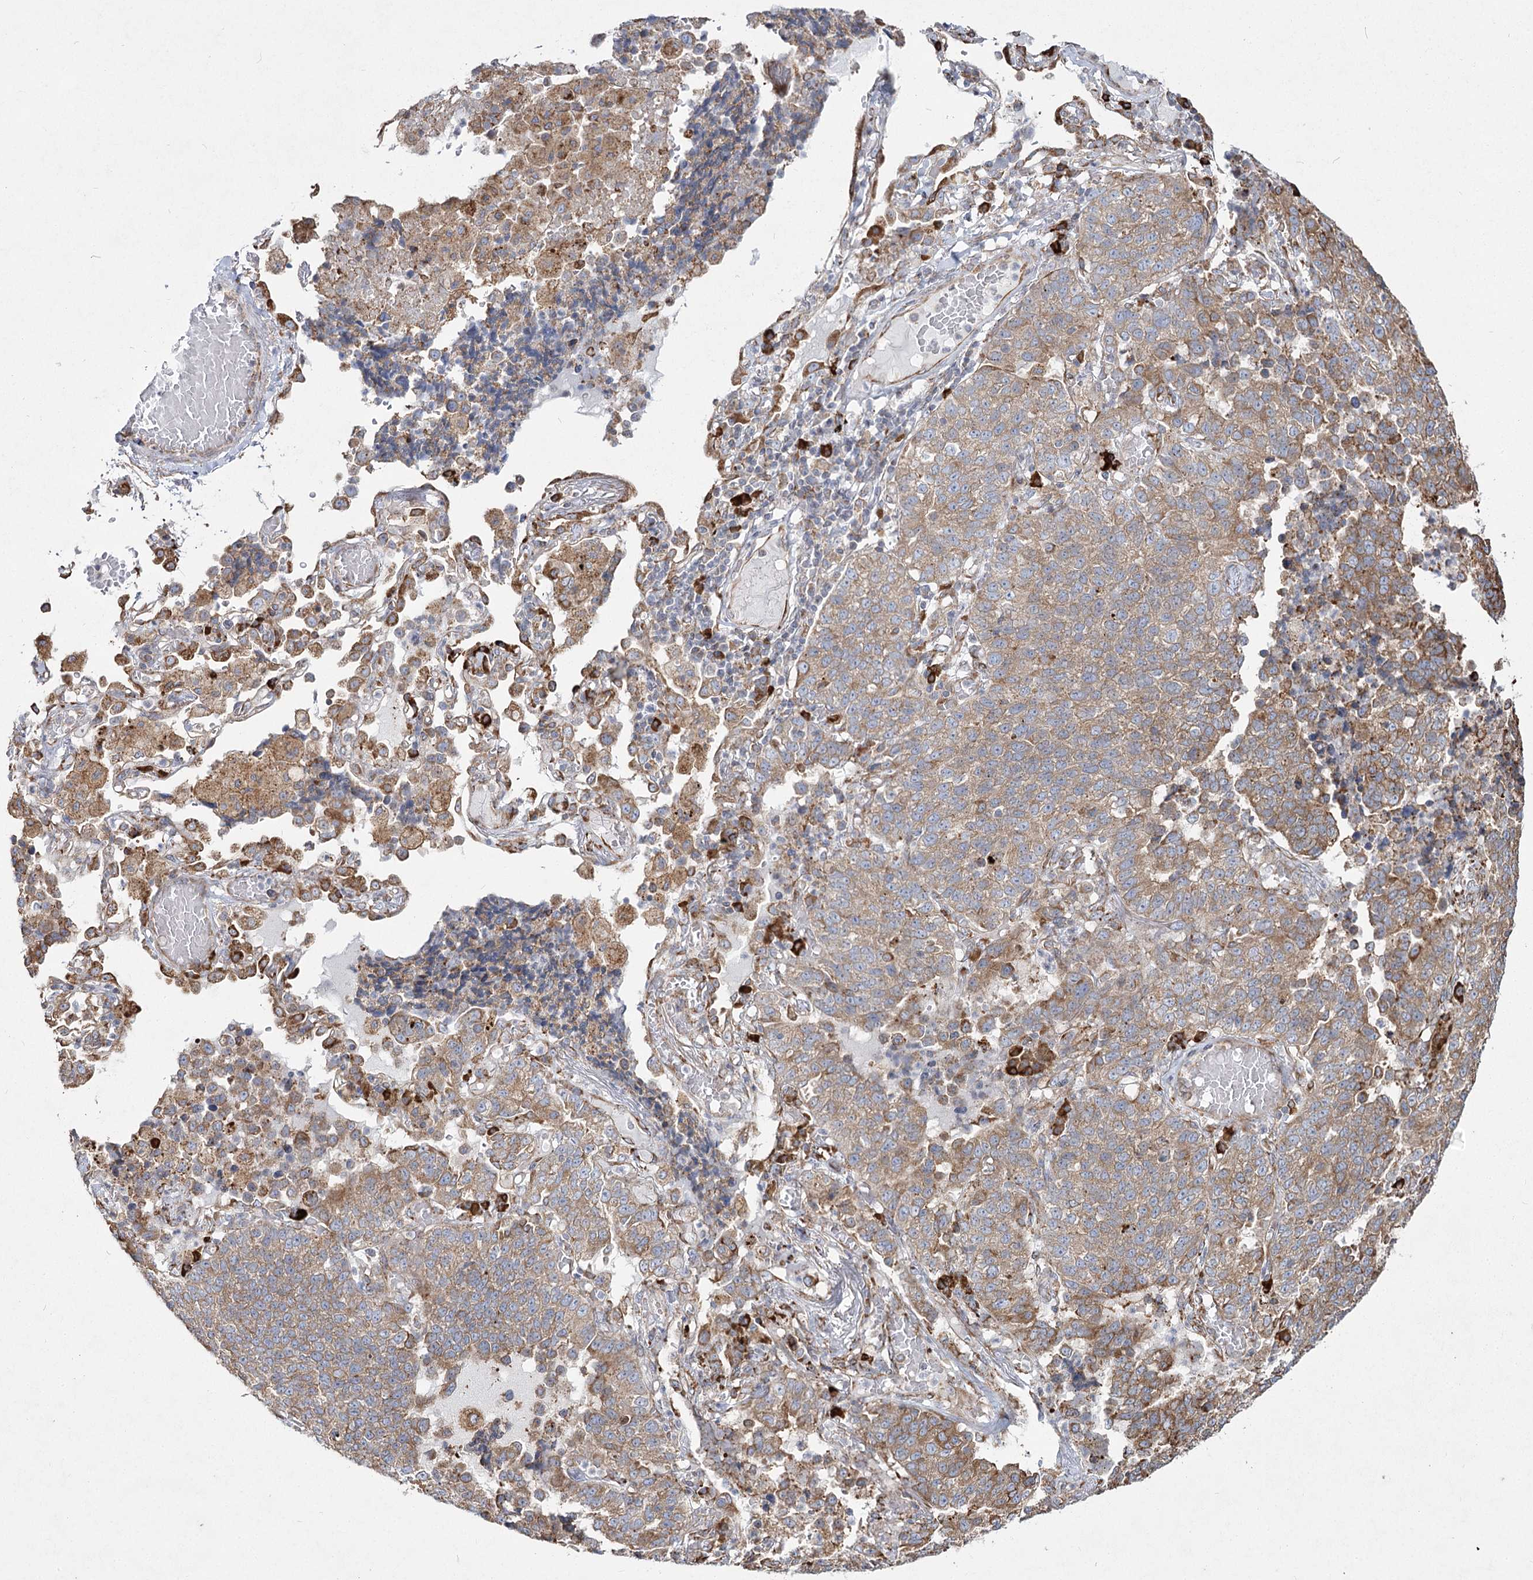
{"staining": {"intensity": "moderate", "quantity": ">75%", "location": "cytoplasmic/membranous"}, "tissue": "lung cancer", "cell_type": "Tumor cells", "image_type": "cancer", "snomed": [{"axis": "morphology", "description": "Adenocarcinoma, NOS"}, {"axis": "topography", "description": "Lung"}], "caption": "Immunohistochemical staining of lung cancer exhibits medium levels of moderate cytoplasmic/membranous protein expression in approximately >75% of tumor cells.", "gene": "NHLRC2", "patient": {"sex": "male", "age": 49}}